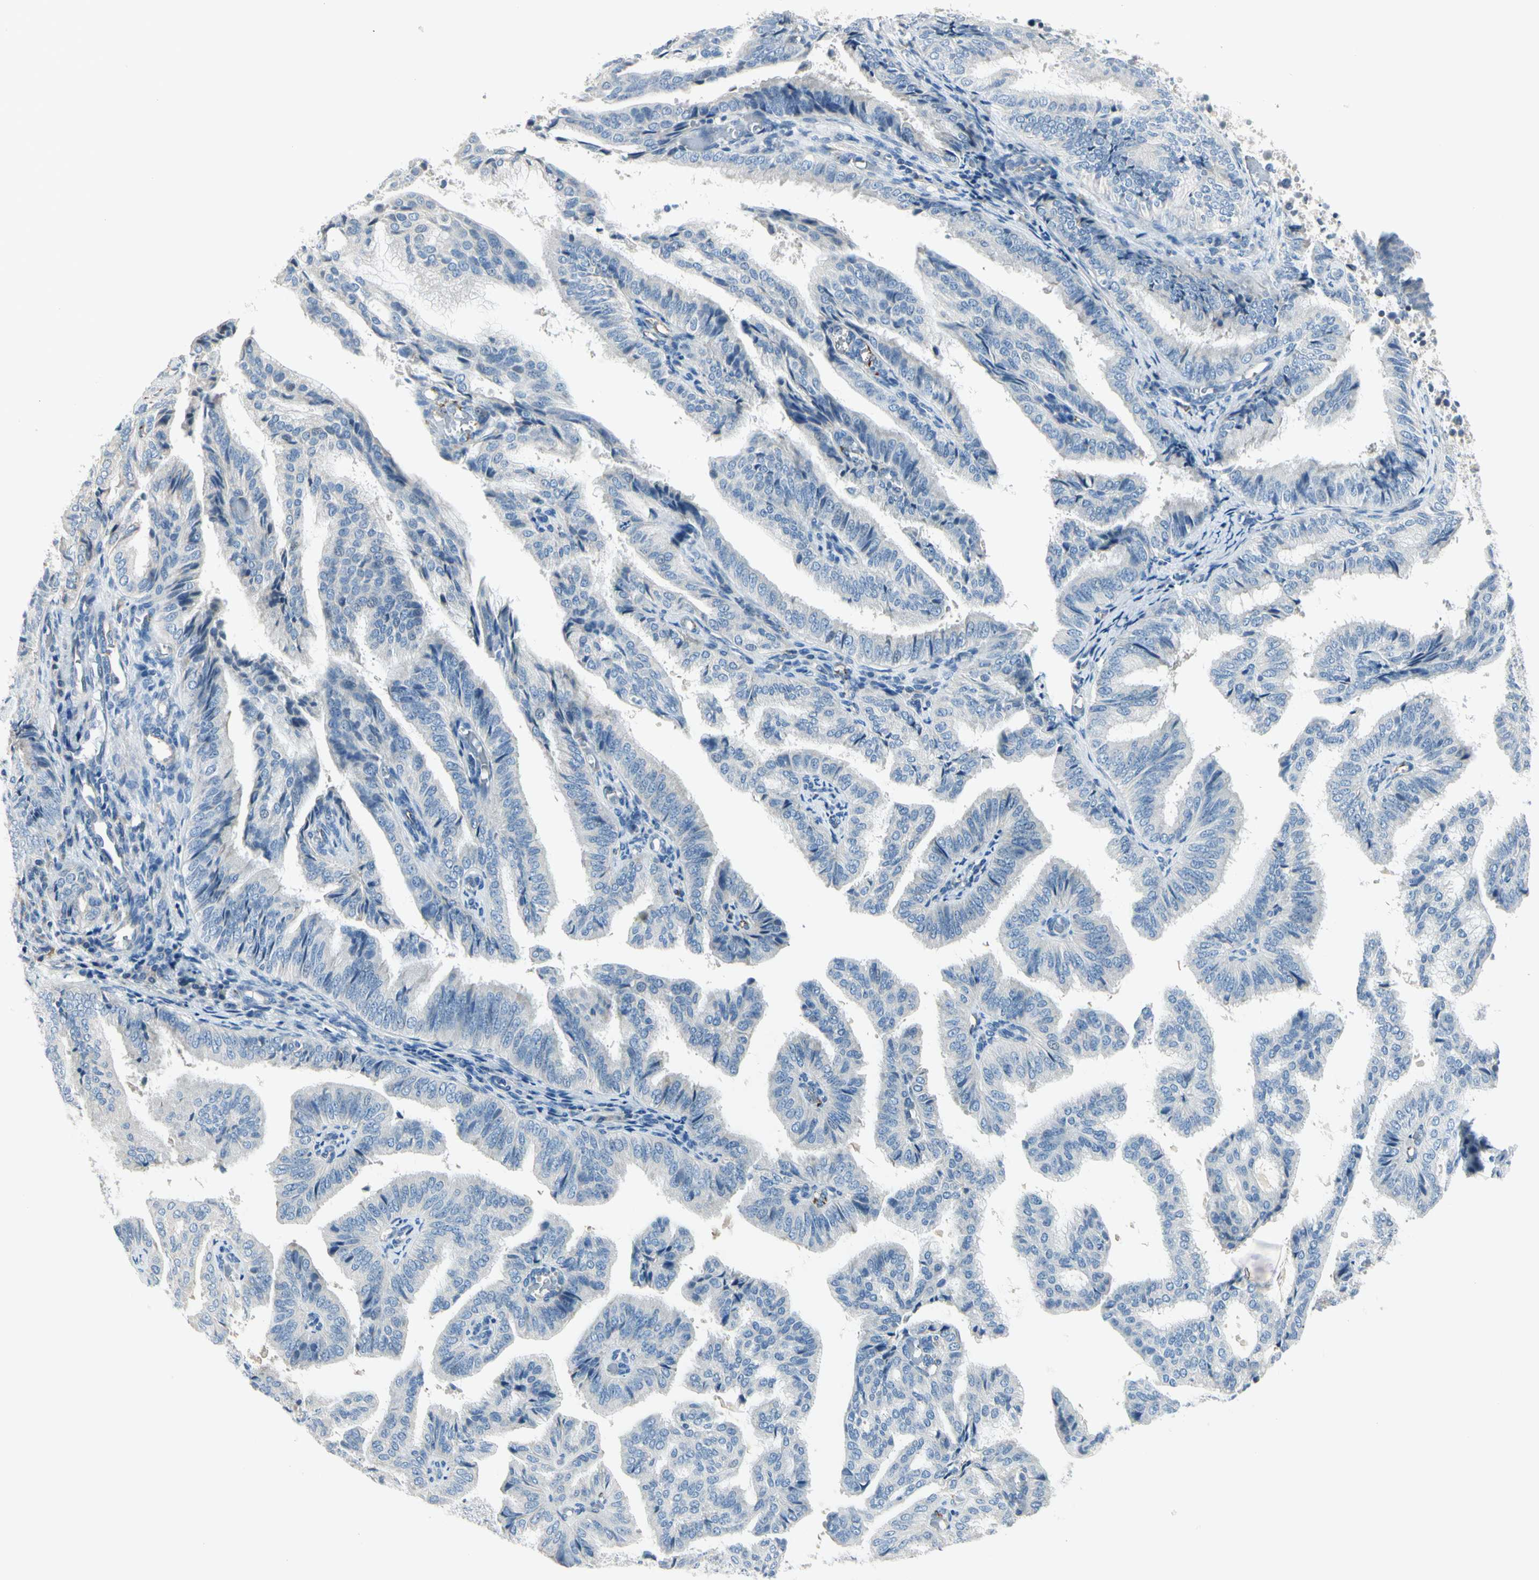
{"staining": {"intensity": "negative", "quantity": "none", "location": "none"}, "tissue": "endometrial cancer", "cell_type": "Tumor cells", "image_type": "cancer", "snomed": [{"axis": "morphology", "description": "Adenocarcinoma, NOS"}, {"axis": "topography", "description": "Endometrium"}], "caption": "IHC image of endometrial cancer stained for a protein (brown), which reveals no positivity in tumor cells. (DAB immunohistochemistry (IHC), high magnification).", "gene": "SLC6A15", "patient": {"sex": "female", "age": 58}}